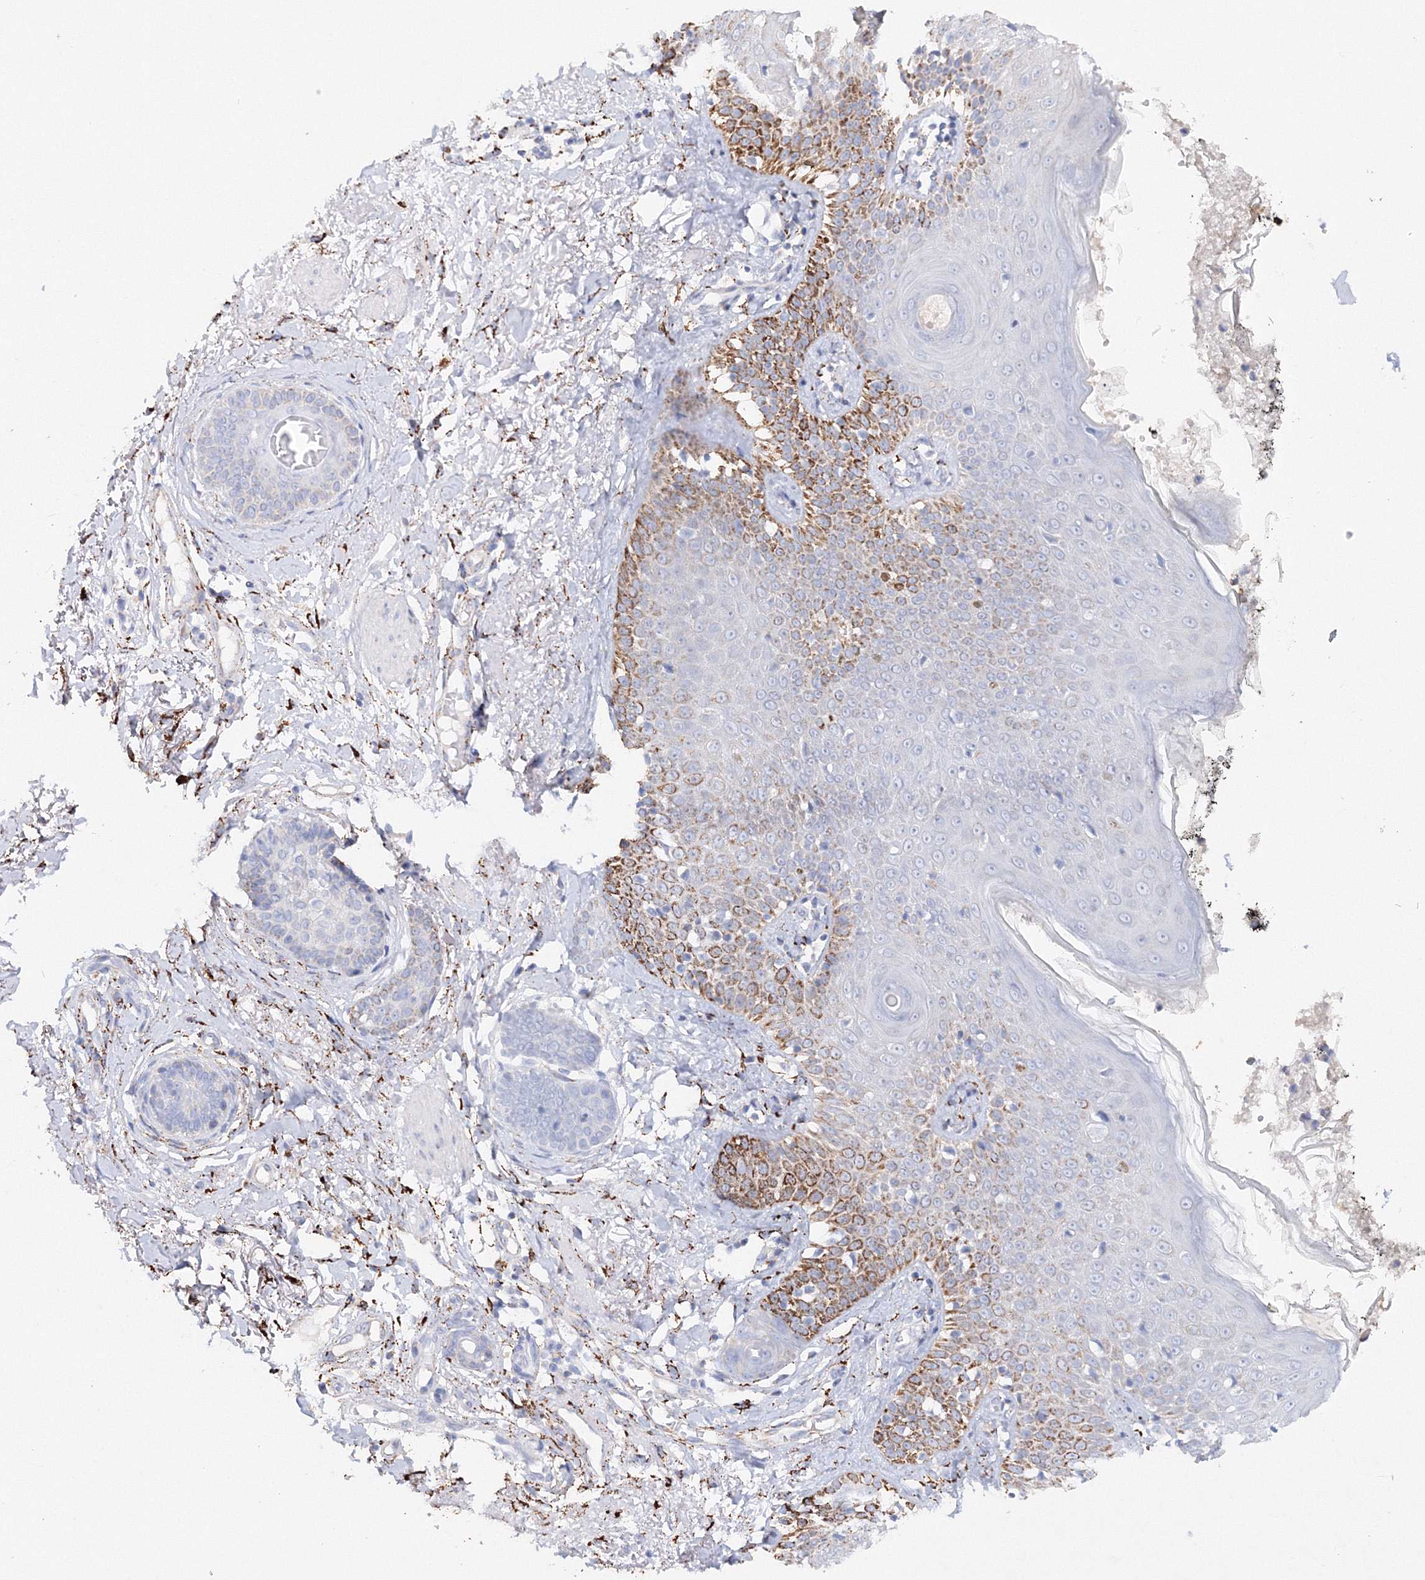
{"staining": {"intensity": "negative", "quantity": "none", "location": "none"}, "tissue": "skin cancer", "cell_type": "Tumor cells", "image_type": "cancer", "snomed": [{"axis": "morphology", "description": "Normal tissue, NOS"}, {"axis": "morphology", "description": "Basal cell carcinoma"}, {"axis": "topography", "description": "Skin"}], "caption": "Skin basal cell carcinoma stained for a protein using IHC reveals no staining tumor cells.", "gene": "MERTK", "patient": {"sex": "male", "age": 64}}